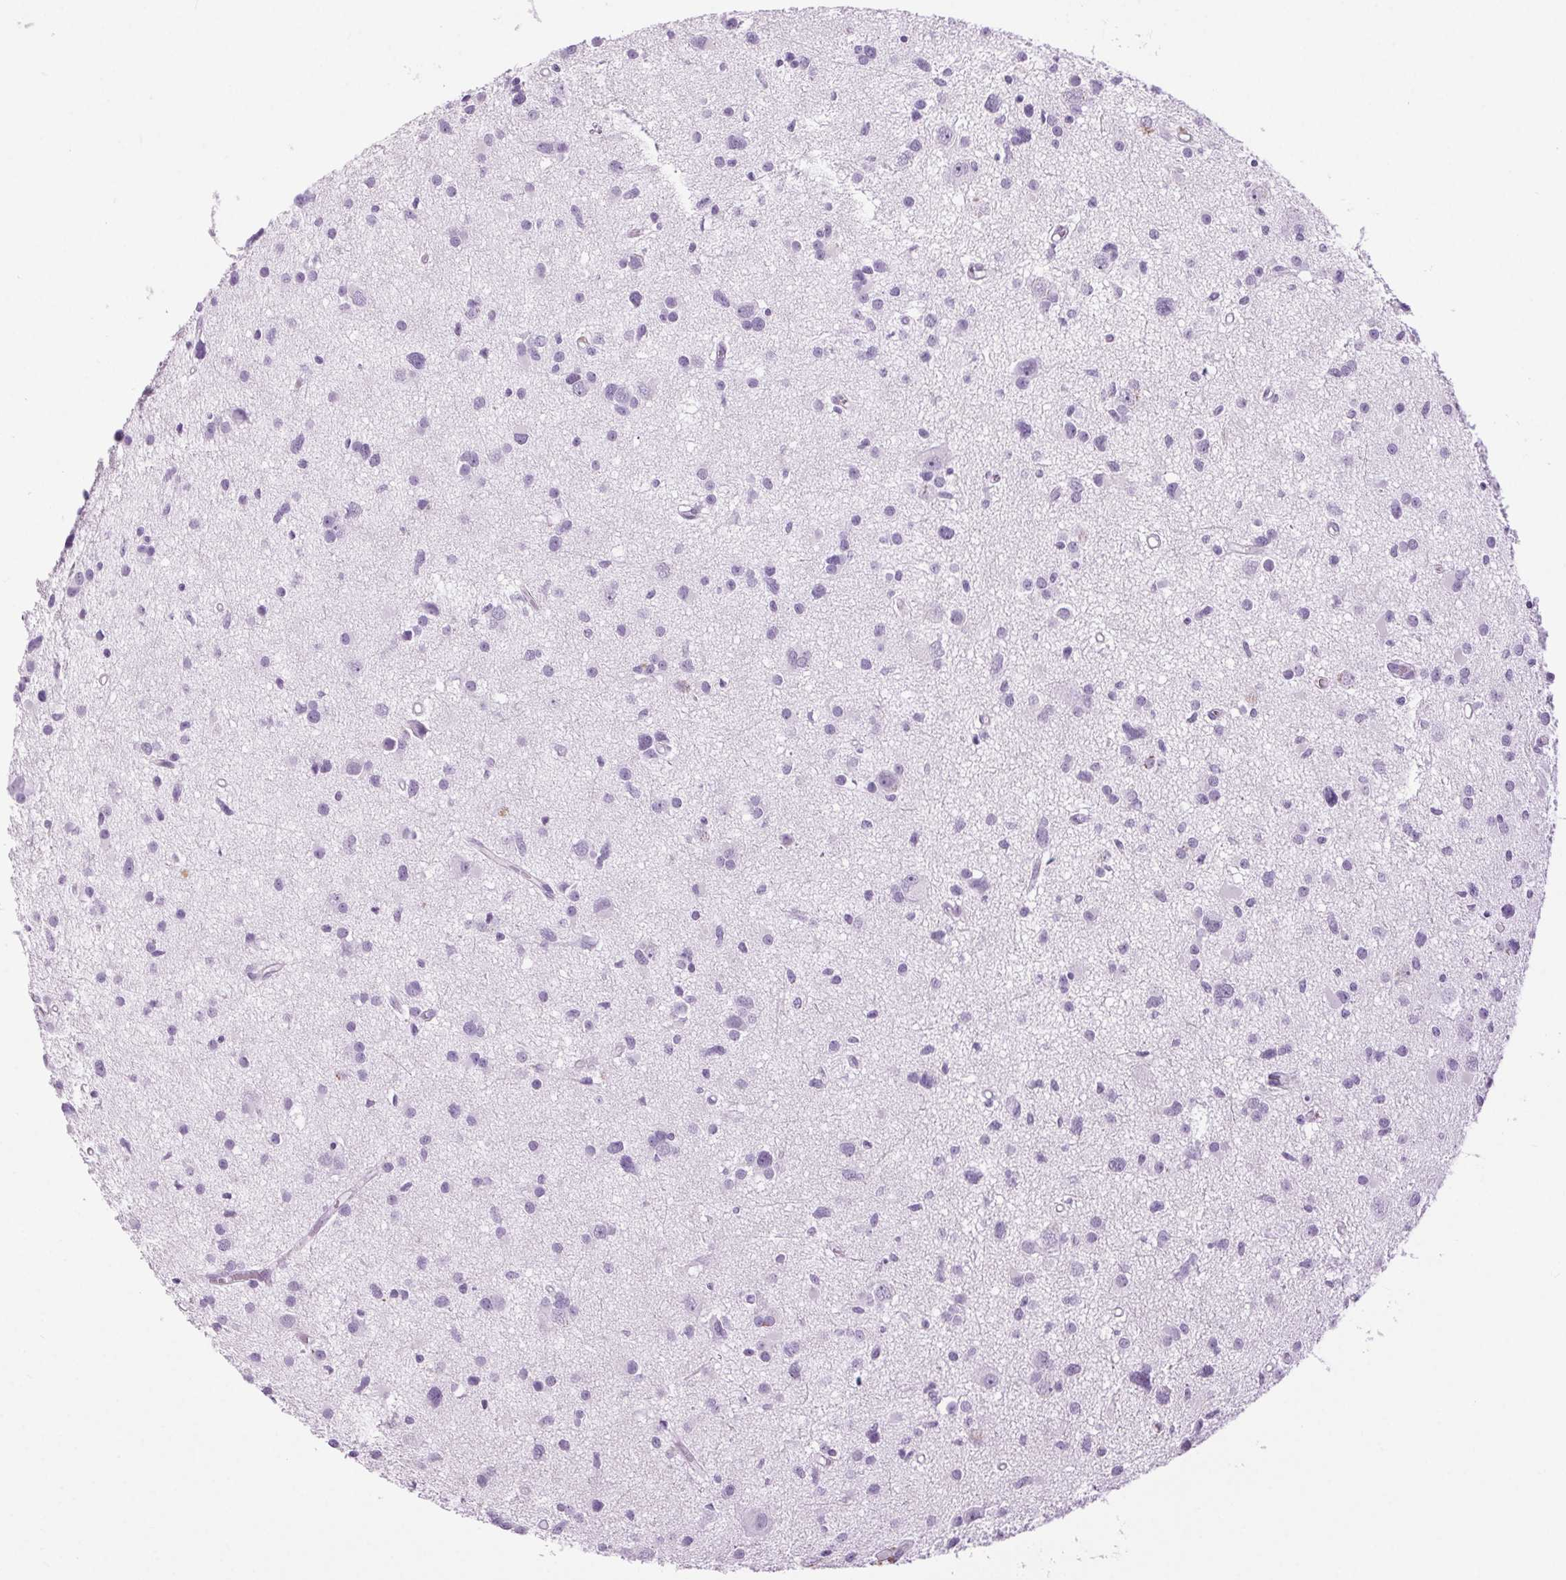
{"staining": {"intensity": "negative", "quantity": "none", "location": "none"}, "tissue": "glioma", "cell_type": "Tumor cells", "image_type": "cancer", "snomed": [{"axis": "morphology", "description": "Glioma, malignant, High grade"}, {"axis": "topography", "description": "Brain"}], "caption": "Tumor cells are negative for protein expression in human glioma.", "gene": "BEND2", "patient": {"sex": "male", "age": 54}}